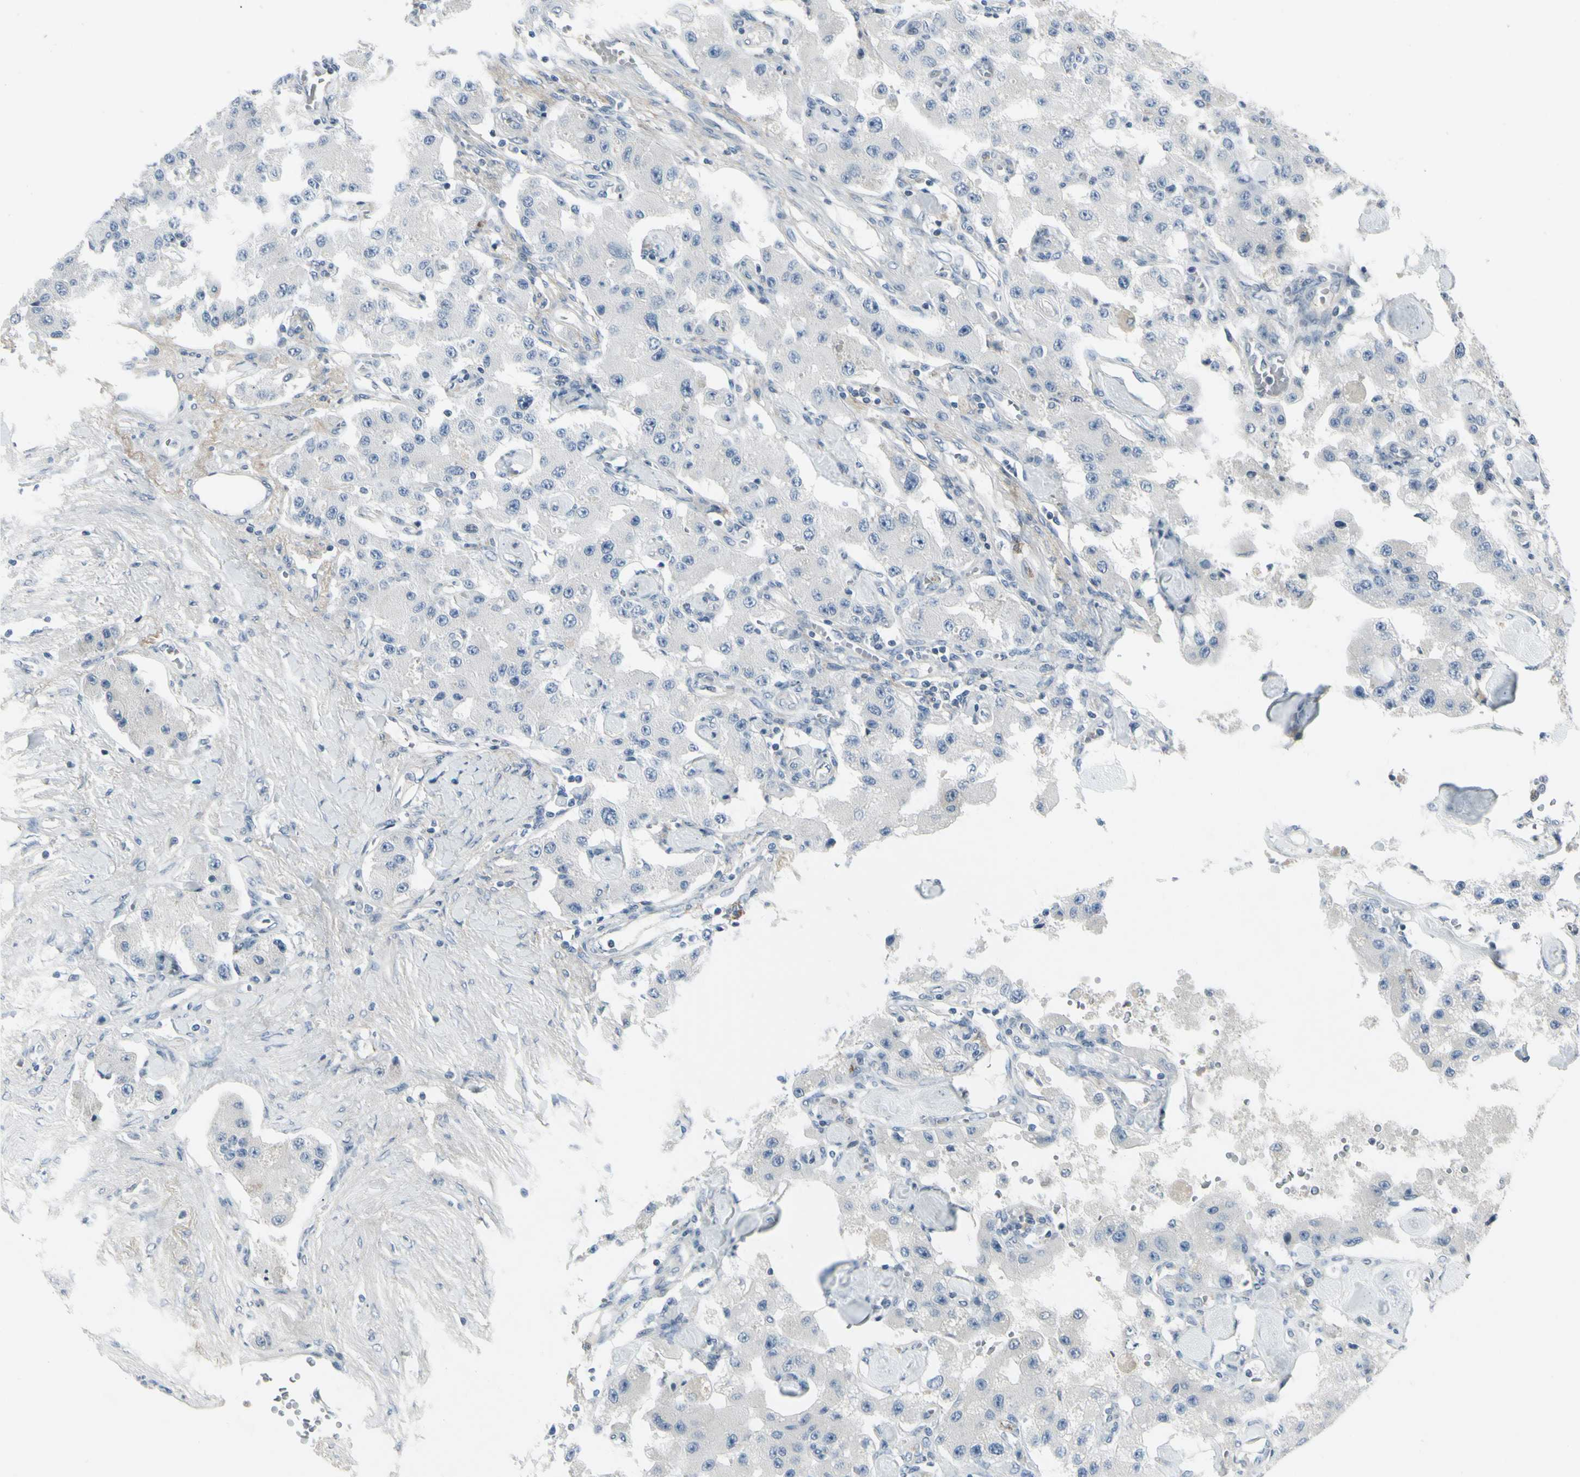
{"staining": {"intensity": "negative", "quantity": "none", "location": "none"}, "tissue": "carcinoid", "cell_type": "Tumor cells", "image_type": "cancer", "snomed": [{"axis": "morphology", "description": "Carcinoid, malignant, NOS"}, {"axis": "topography", "description": "Pancreas"}], "caption": "Immunohistochemistry (IHC) of malignant carcinoid exhibits no staining in tumor cells.", "gene": "CCNB2", "patient": {"sex": "male", "age": 41}}